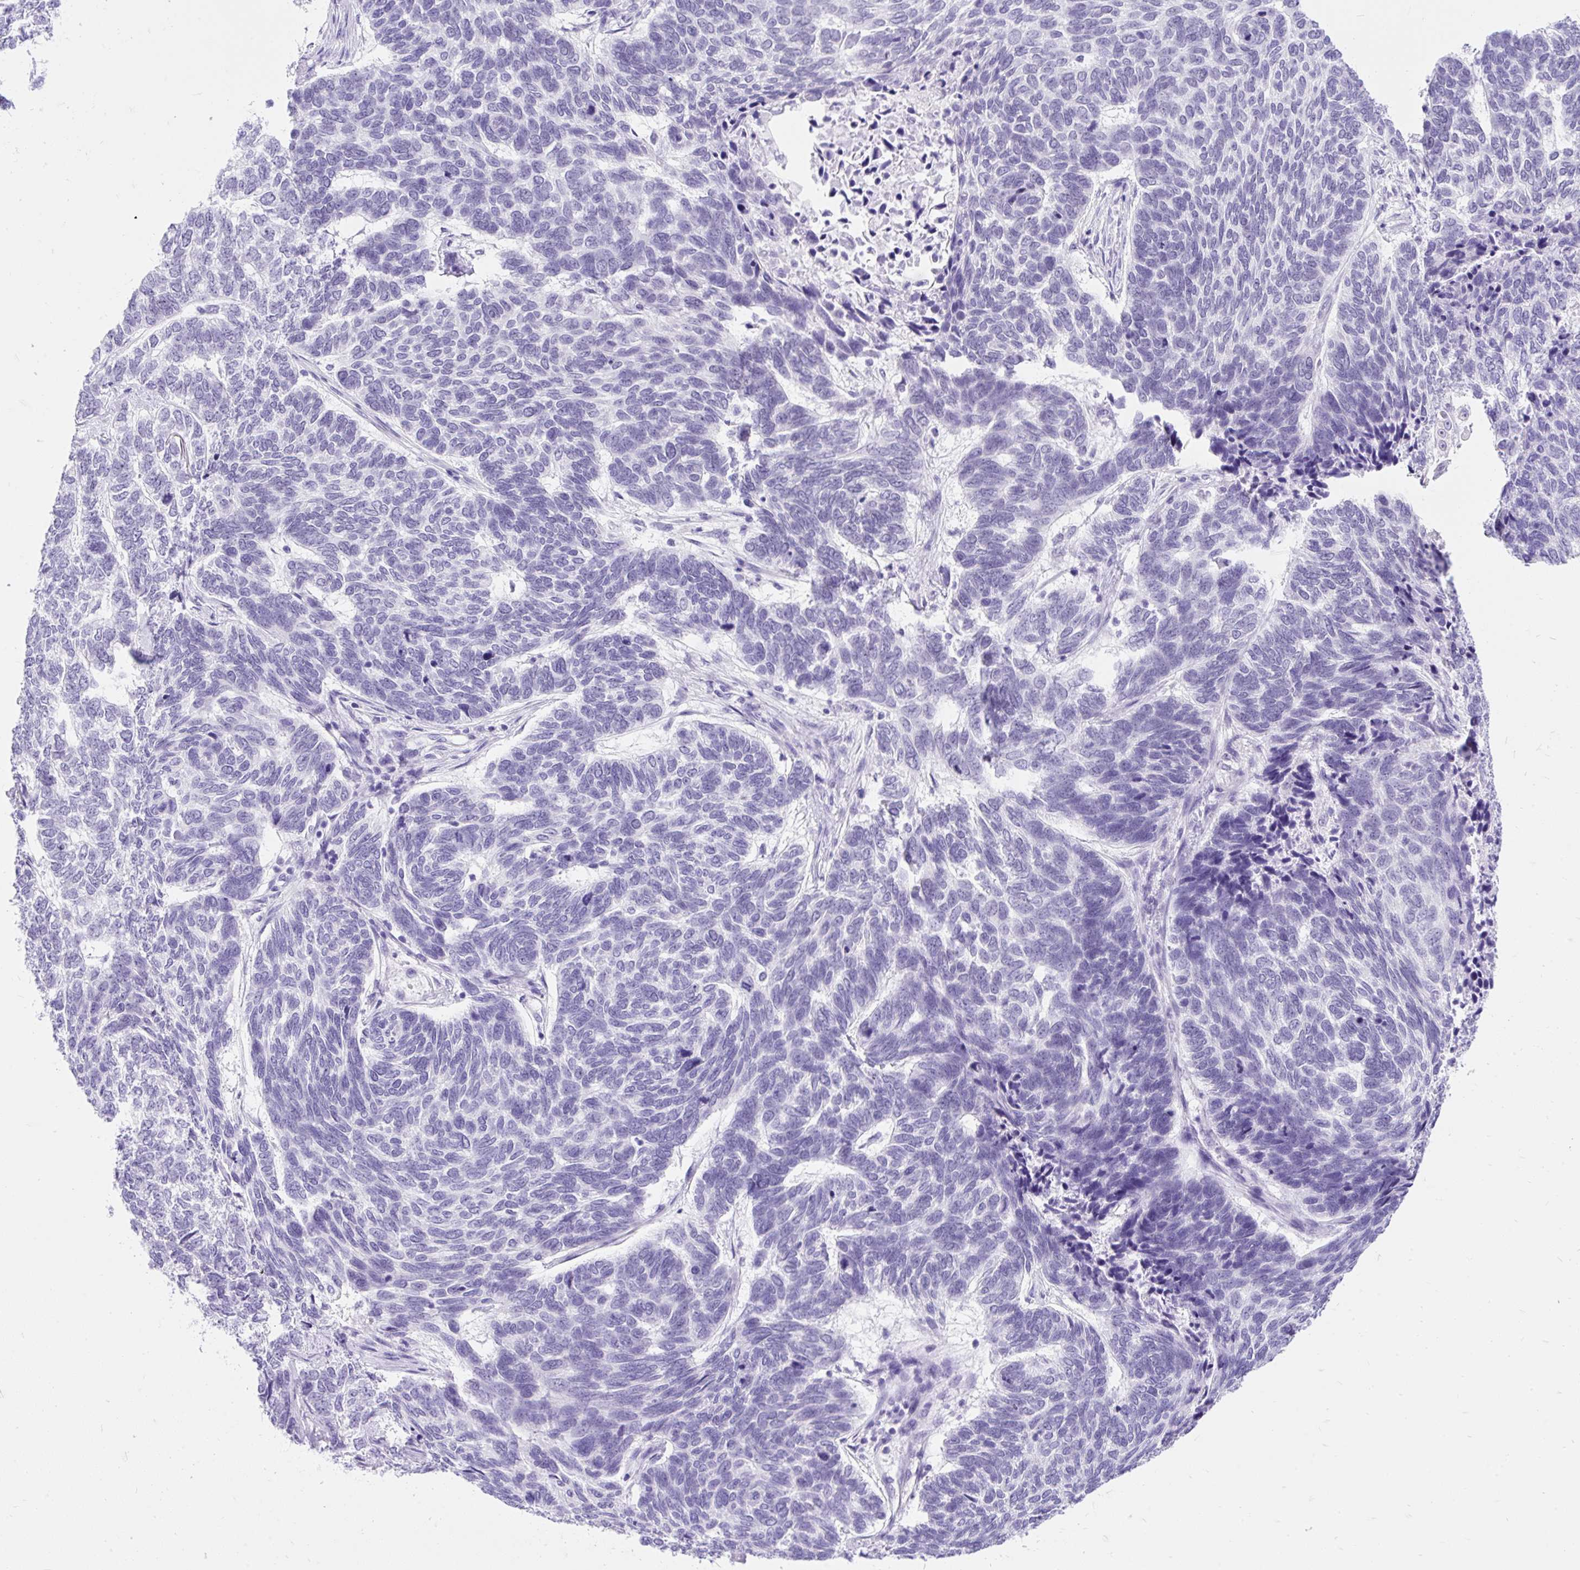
{"staining": {"intensity": "negative", "quantity": "none", "location": "none"}, "tissue": "skin cancer", "cell_type": "Tumor cells", "image_type": "cancer", "snomed": [{"axis": "morphology", "description": "Basal cell carcinoma"}, {"axis": "topography", "description": "Skin"}], "caption": "There is no significant staining in tumor cells of basal cell carcinoma (skin). The staining was performed using DAB to visualize the protein expression in brown, while the nuclei were stained in blue with hematoxylin (Magnification: 20x).", "gene": "SCGB1A1", "patient": {"sex": "female", "age": 65}}